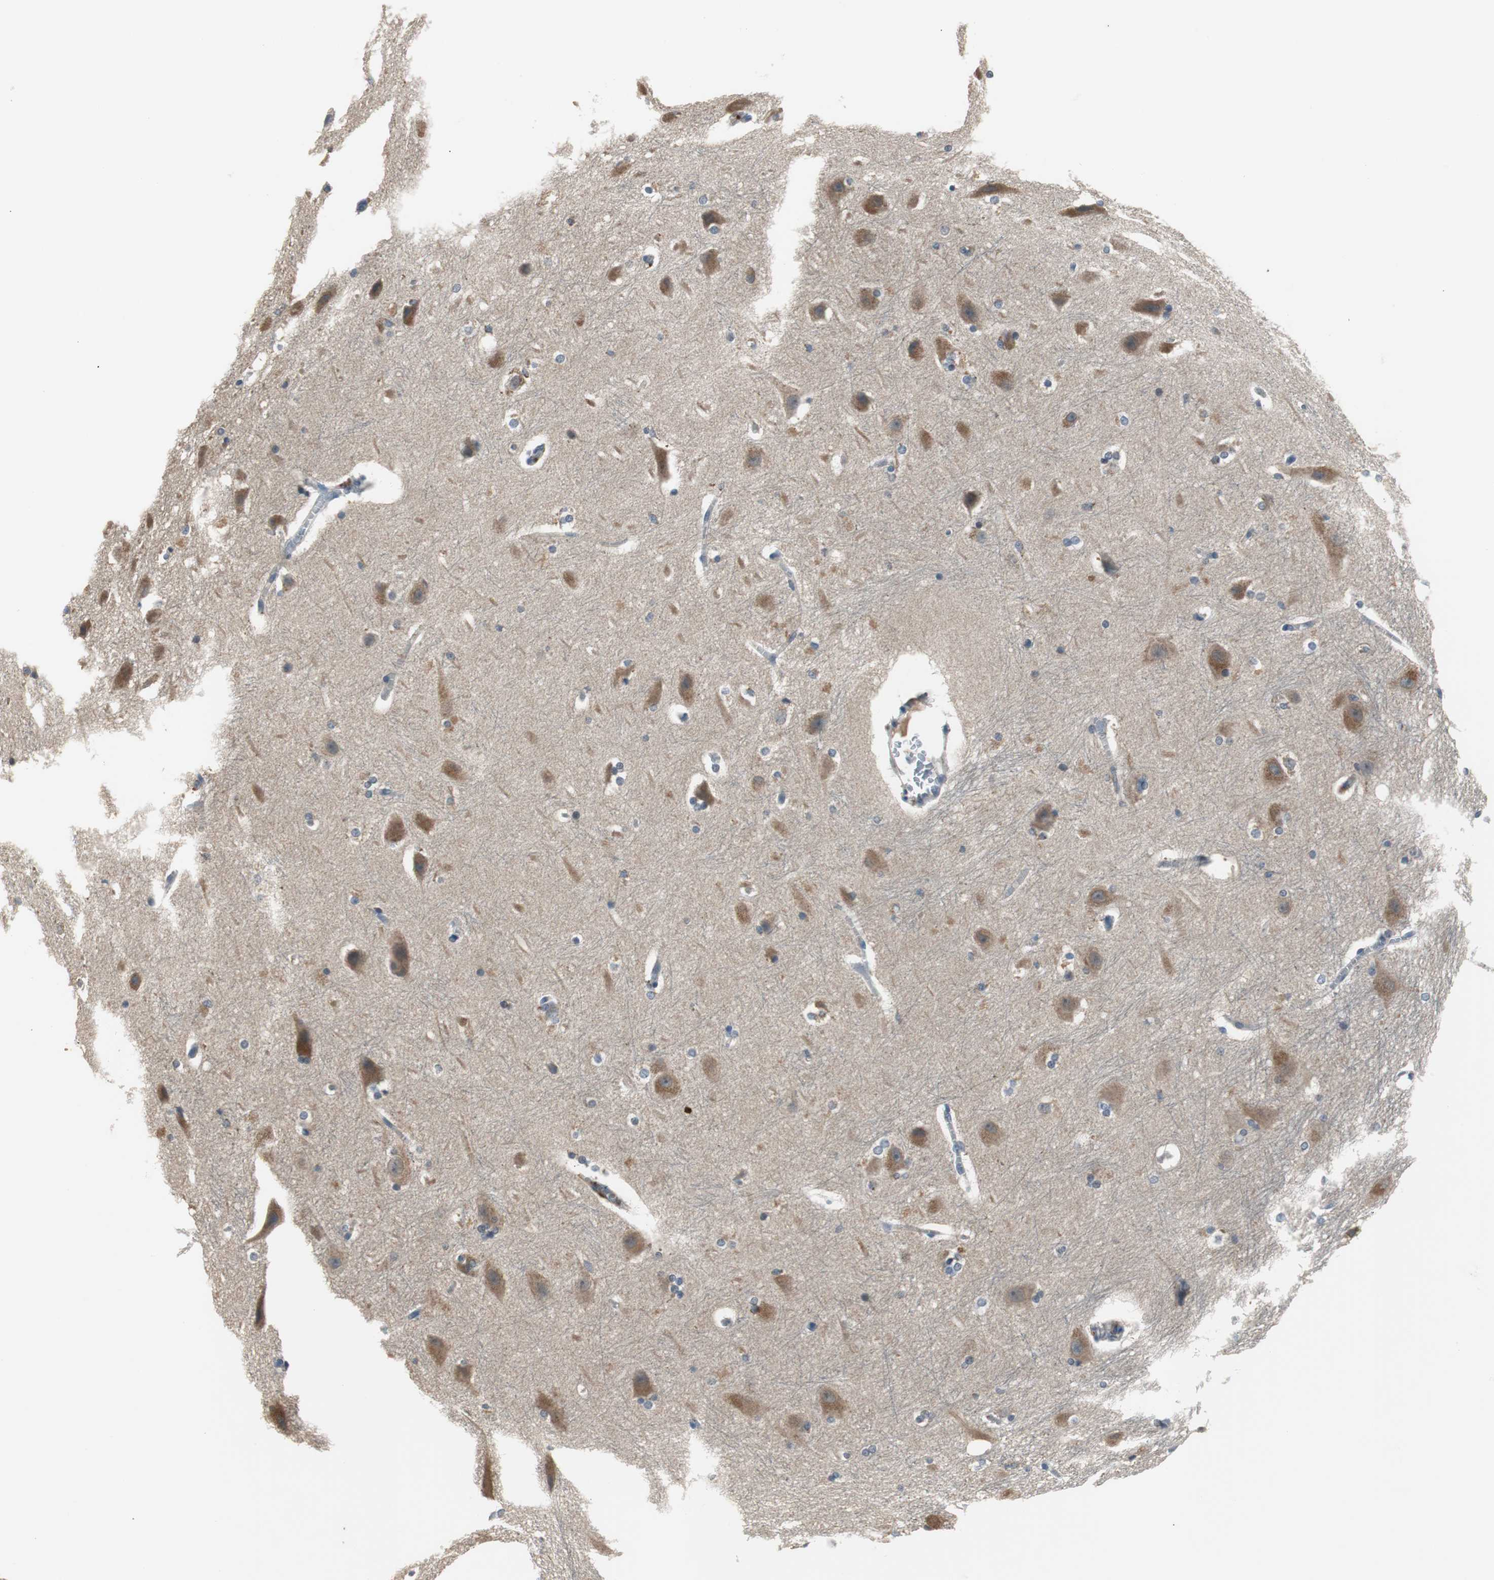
{"staining": {"intensity": "moderate", "quantity": "25%-75%", "location": "cytoplasmic/membranous"}, "tissue": "hippocampus", "cell_type": "Glial cells", "image_type": "normal", "snomed": [{"axis": "morphology", "description": "Normal tissue, NOS"}, {"axis": "topography", "description": "Hippocampus"}], "caption": "A brown stain shows moderate cytoplasmic/membranous positivity of a protein in glial cells of unremarkable hippocampus. Nuclei are stained in blue.", "gene": "PCYT1B", "patient": {"sex": "female", "age": 19}}